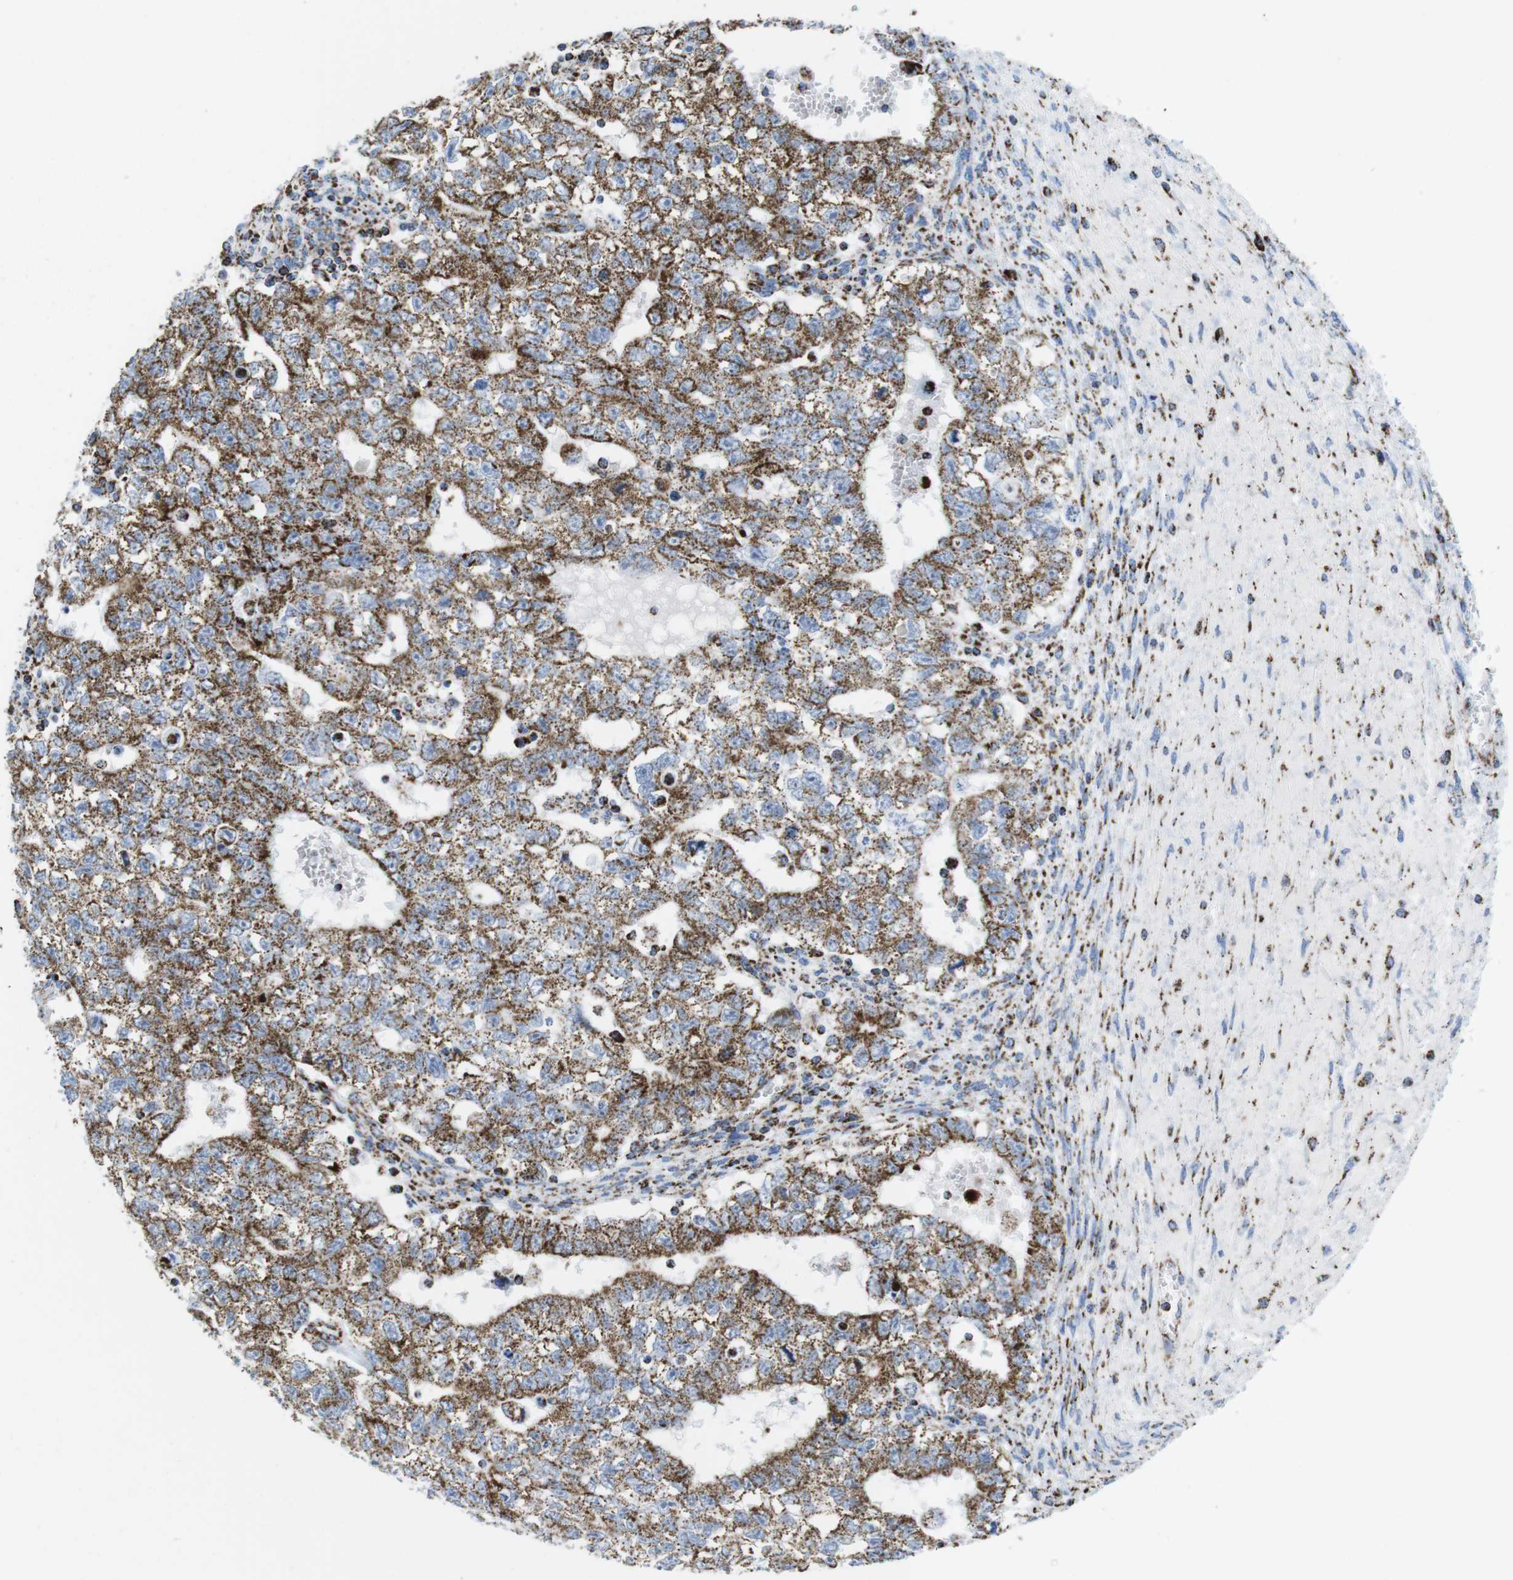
{"staining": {"intensity": "moderate", "quantity": ">75%", "location": "cytoplasmic/membranous"}, "tissue": "testis cancer", "cell_type": "Tumor cells", "image_type": "cancer", "snomed": [{"axis": "morphology", "description": "Seminoma, NOS"}, {"axis": "morphology", "description": "Carcinoma, Embryonal, NOS"}, {"axis": "topography", "description": "Testis"}], "caption": "Human testis cancer (seminoma) stained for a protein (brown) shows moderate cytoplasmic/membranous positive positivity in approximately >75% of tumor cells.", "gene": "ATP5PO", "patient": {"sex": "male", "age": 38}}